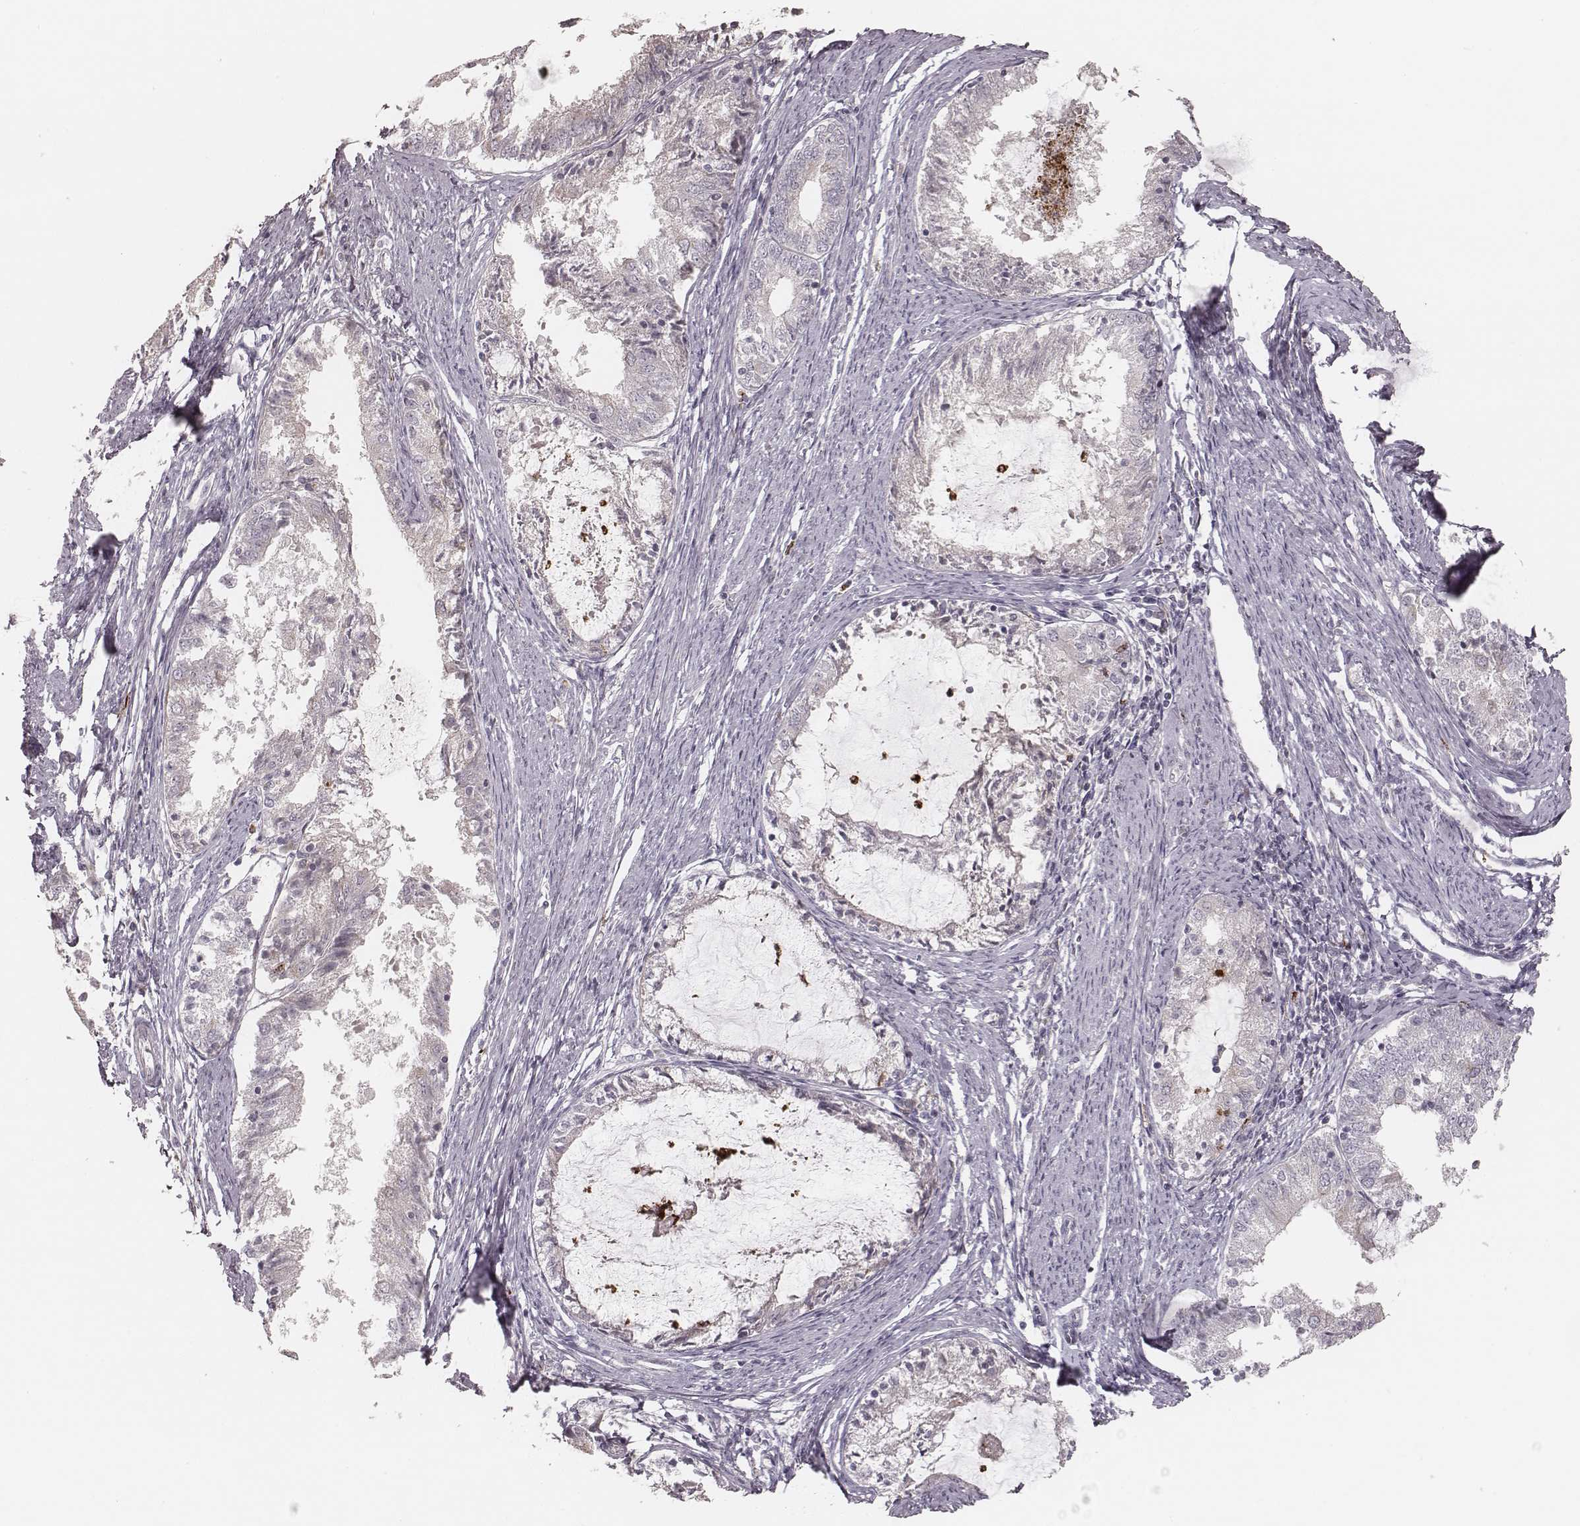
{"staining": {"intensity": "negative", "quantity": "none", "location": "none"}, "tissue": "endometrial cancer", "cell_type": "Tumor cells", "image_type": "cancer", "snomed": [{"axis": "morphology", "description": "Adenocarcinoma, NOS"}, {"axis": "topography", "description": "Endometrium"}], "caption": "DAB immunohistochemical staining of human endometrial cancer reveals no significant expression in tumor cells.", "gene": "ABCA7", "patient": {"sex": "female", "age": 57}}